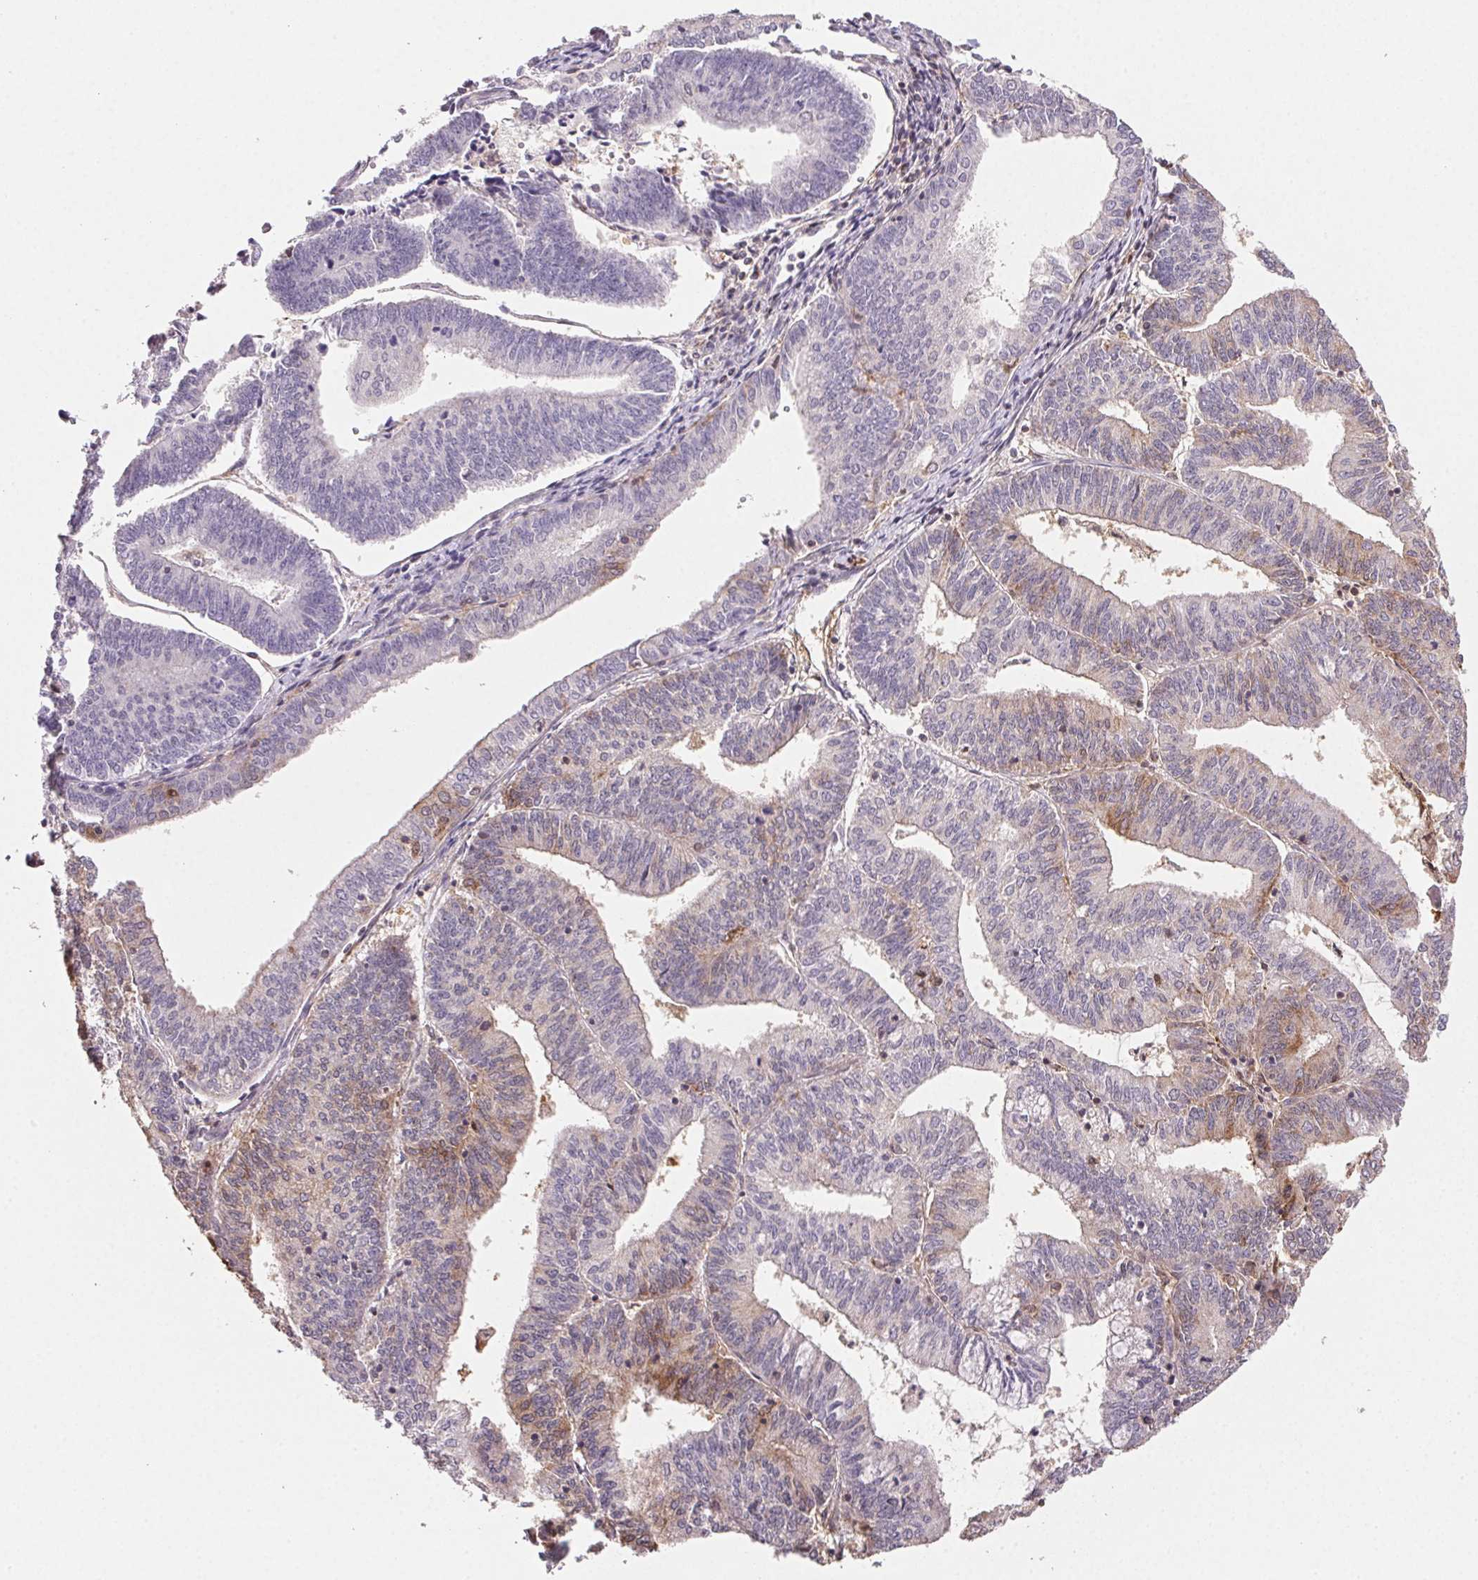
{"staining": {"intensity": "weak", "quantity": "<25%", "location": "cytoplasmic/membranous"}, "tissue": "endometrial cancer", "cell_type": "Tumor cells", "image_type": "cancer", "snomed": [{"axis": "morphology", "description": "Adenocarcinoma, NOS"}, {"axis": "topography", "description": "Endometrium"}], "caption": "An immunohistochemistry (IHC) image of endometrial cancer (adenocarcinoma) is shown. There is no staining in tumor cells of endometrial cancer (adenocarcinoma).", "gene": "GBP1", "patient": {"sex": "female", "age": 61}}